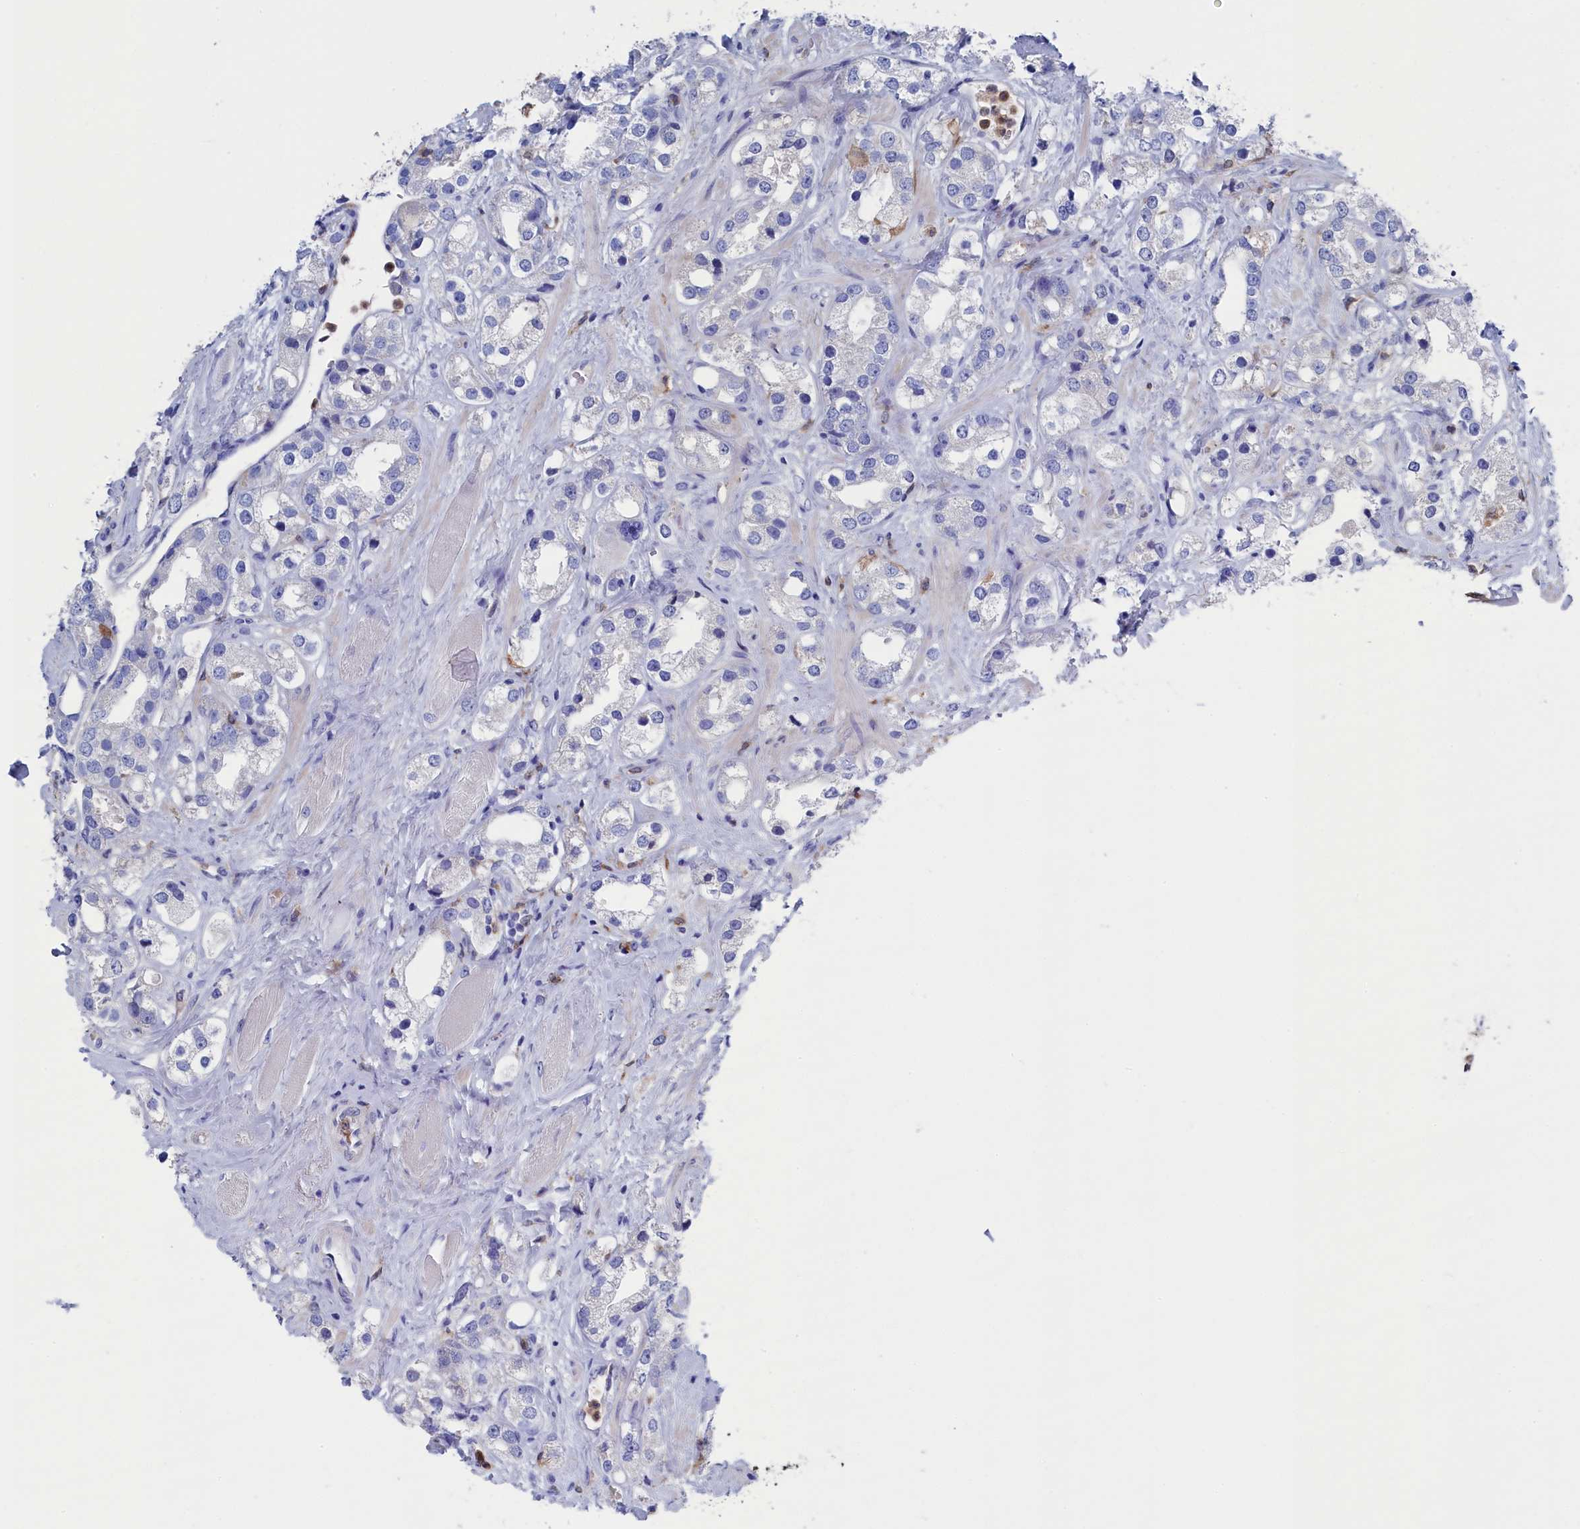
{"staining": {"intensity": "negative", "quantity": "none", "location": "none"}, "tissue": "prostate cancer", "cell_type": "Tumor cells", "image_type": "cancer", "snomed": [{"axis": "morphology", "description": "Adenocarcinoma, NOS"}, {"axis": "topography", "description": "Prostate"}], "caption": "Tumor cells show no significant protein positivity in prostate cancer (adenocarcinoma).", "gene": "TYROBP", "patient": {"sex": "male", "age": 79}}